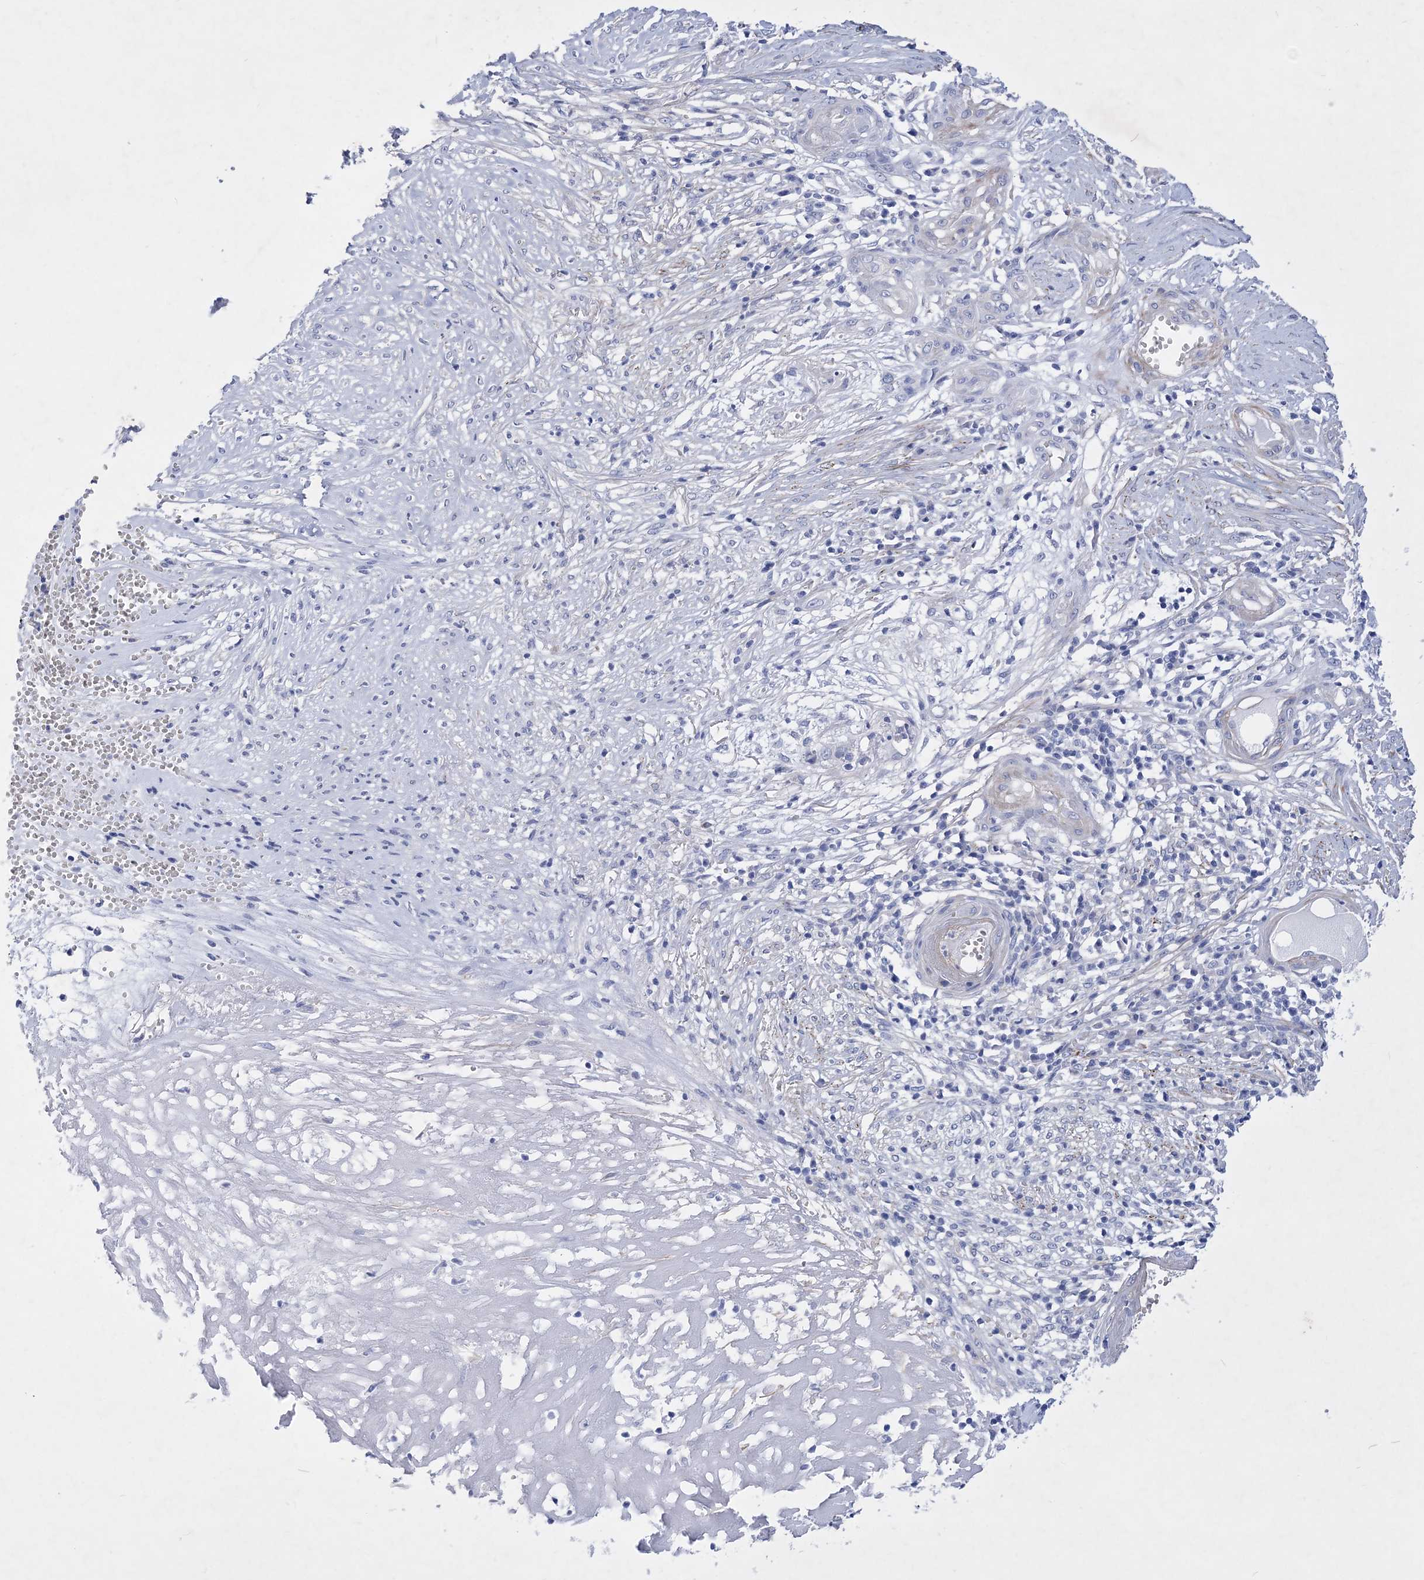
{"staining": {"intensity": "negative", "quantity": "none", "location": "none"}, "tissue": "skin cancer", "cell_type": "Tumor cells", "image_type": "cancer", "snomed": [{"axis": "morphology", "description": "Basal cell carcinoma"}, {"axis": "topography", "description": "Skin"}], "caption": "Immunohistochemical staining of human skin basal cell carcinoma demonstrates no significant expression in tumor cells.", "gene": "WDR74", "patient": {"sex": "female", "age": 64}}